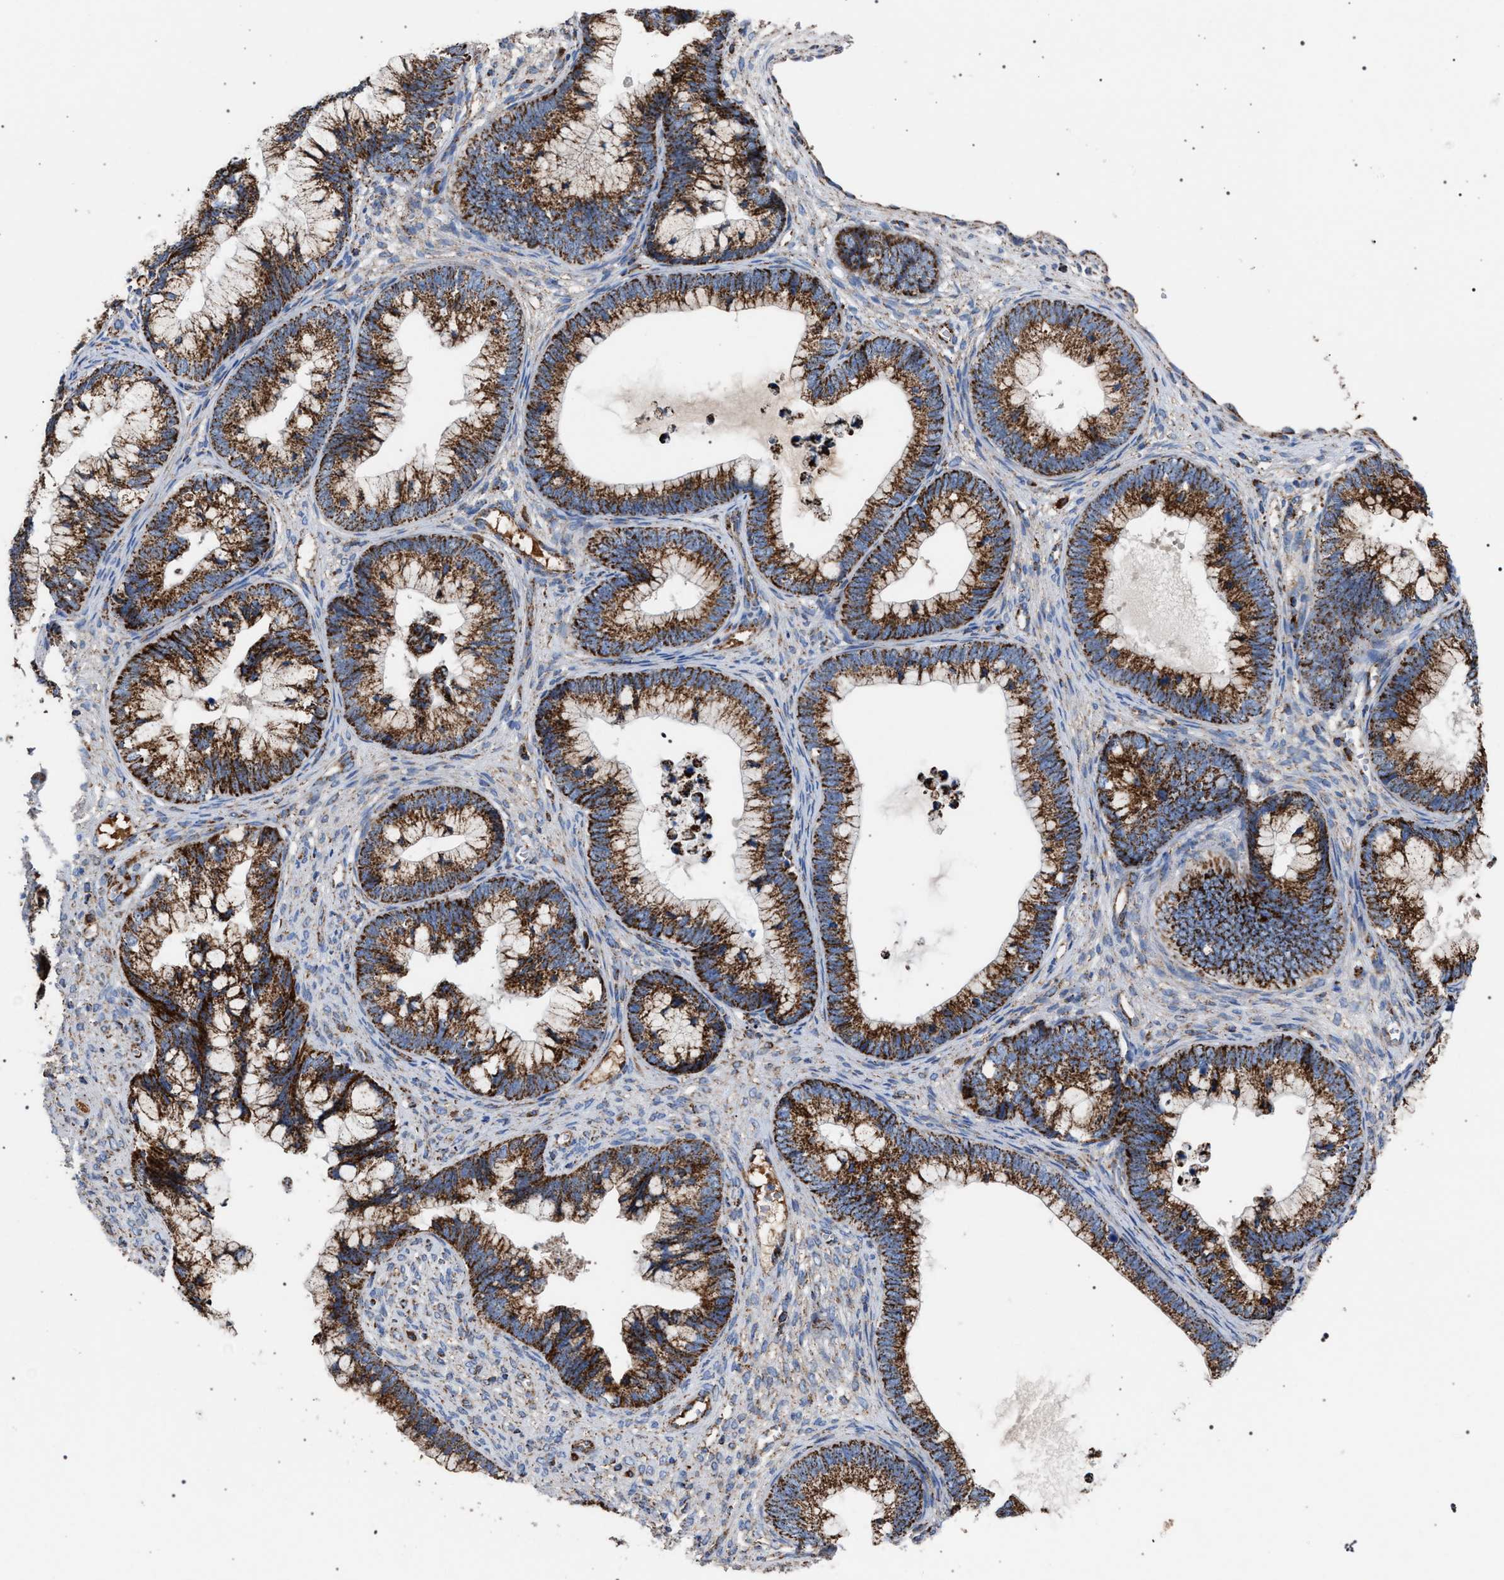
{"staining": {"intensity": "strong", "quantity": ">75%", "location": "cytoplasmic/membranous"}, "tissue": "cervical cancer", "cell_type": "Tumor cells", "image_type": "cancer", "snomed": [{"axis": "morphology", "description": "Adenocarcinoma, NOS"}, {"axis": "topography", "description": "Cervix"}], "caption": "This is a photomicrograph of immunohistochemistry (IHC) staining of cervical adenocarcinoma, which shows strong positivity in the cytoplasmic/membranous of tumor cells.", "gene": "VPS13A", "patient": {"sex": "female", "age": 44}}